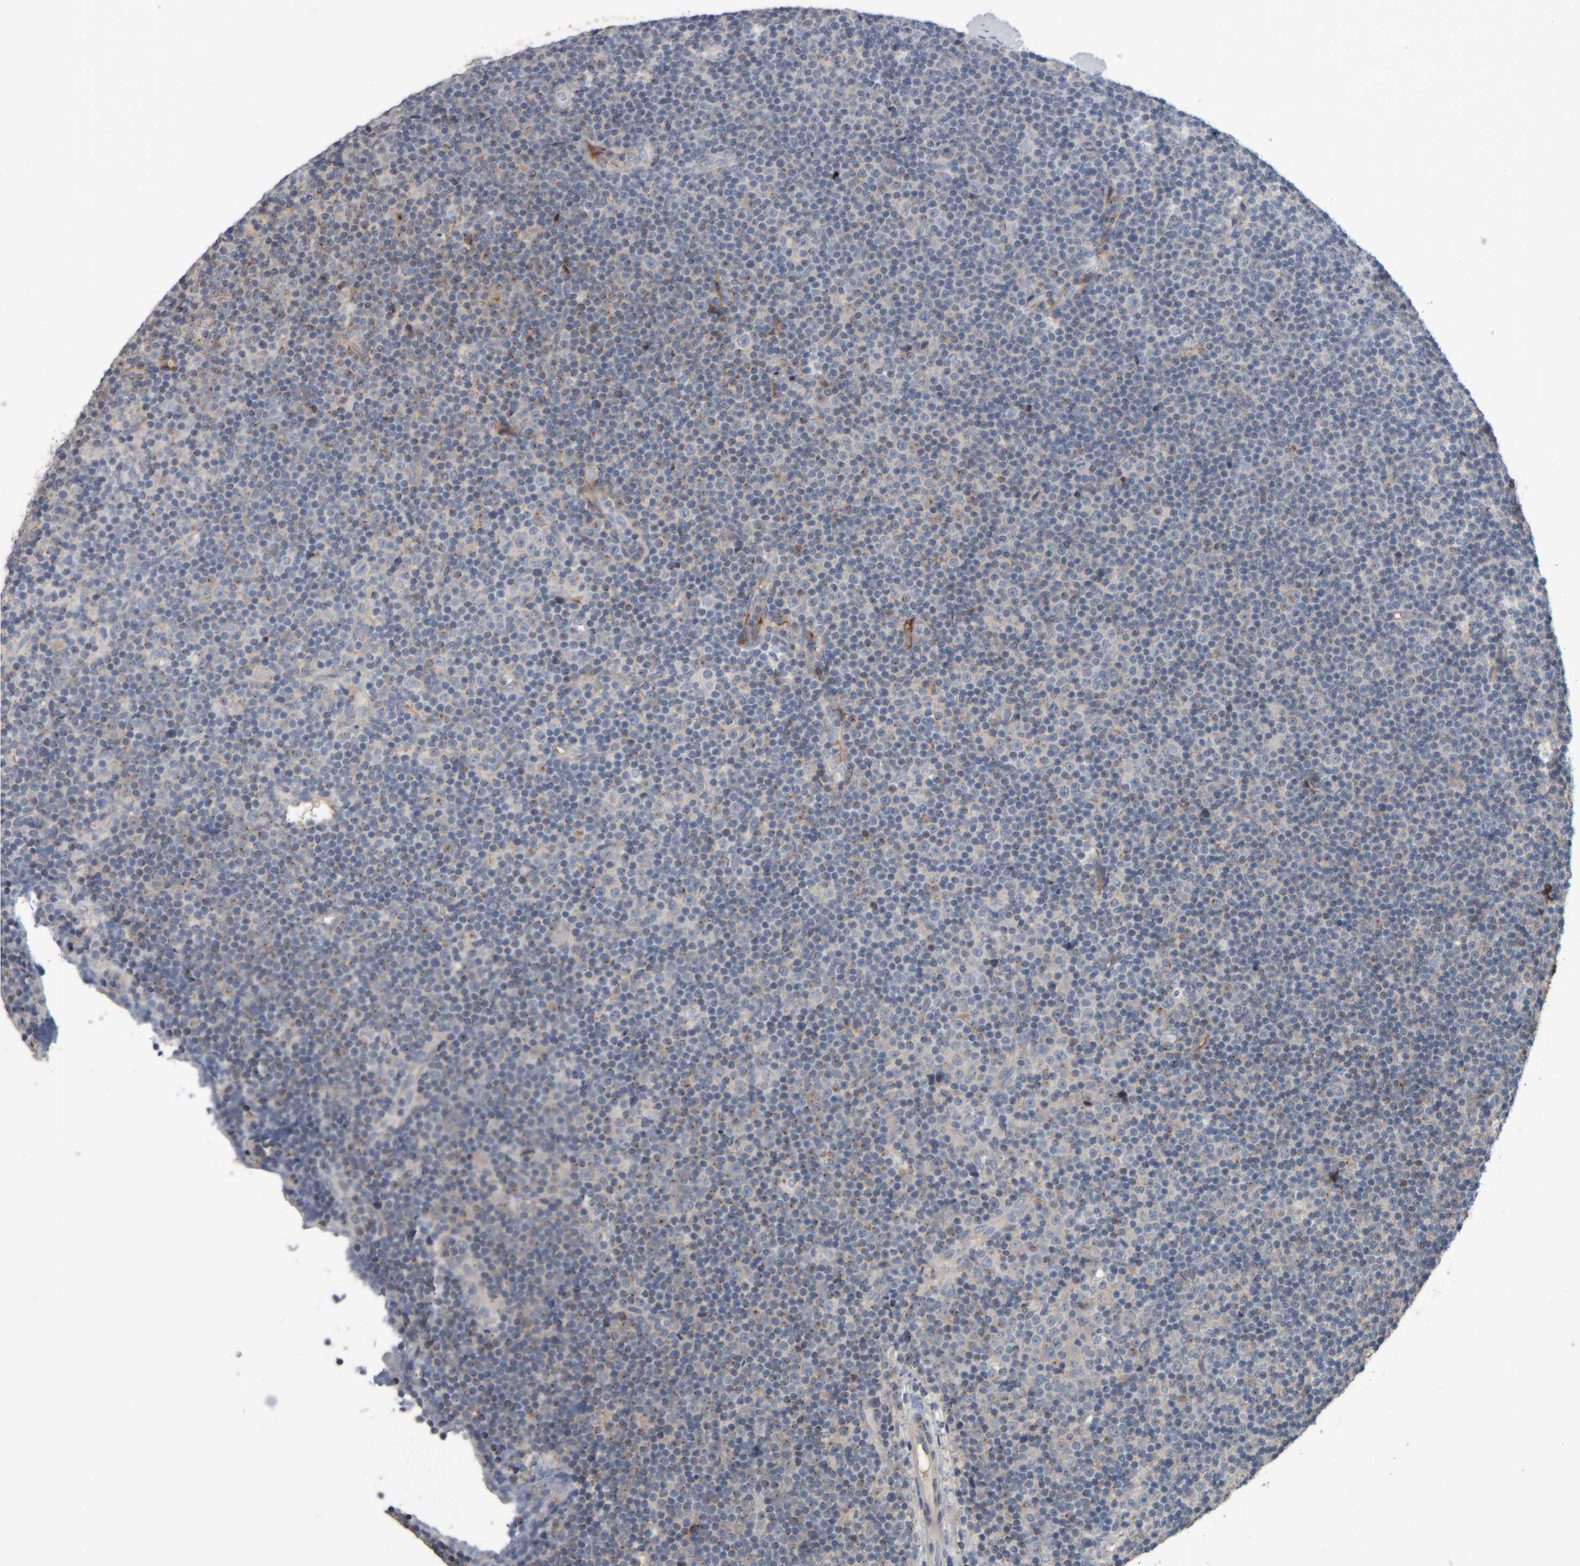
{"staining": {"intensity": "moderate", "quantity": "<25%", "location": "cytoplasmic/membranous"}, "tissue": "lymphoma", "cell_type": "Tumor cells", "image_type": "cancer", "snomed": [{"axis": "morphology", "description": "Malignant lymphoma, non-Hodgkin's type, Low grade"}, {"axis": "topography", "description": "Lymph node"}], "caption": "This photomicrograph reveals IHC staining of lymphoma, with low moderate cytoplasmic/membranous expression in approximately <25% of tumor cells.", "gene": "CAVIN4", "patient": {"sex": "female", "age": 67}}